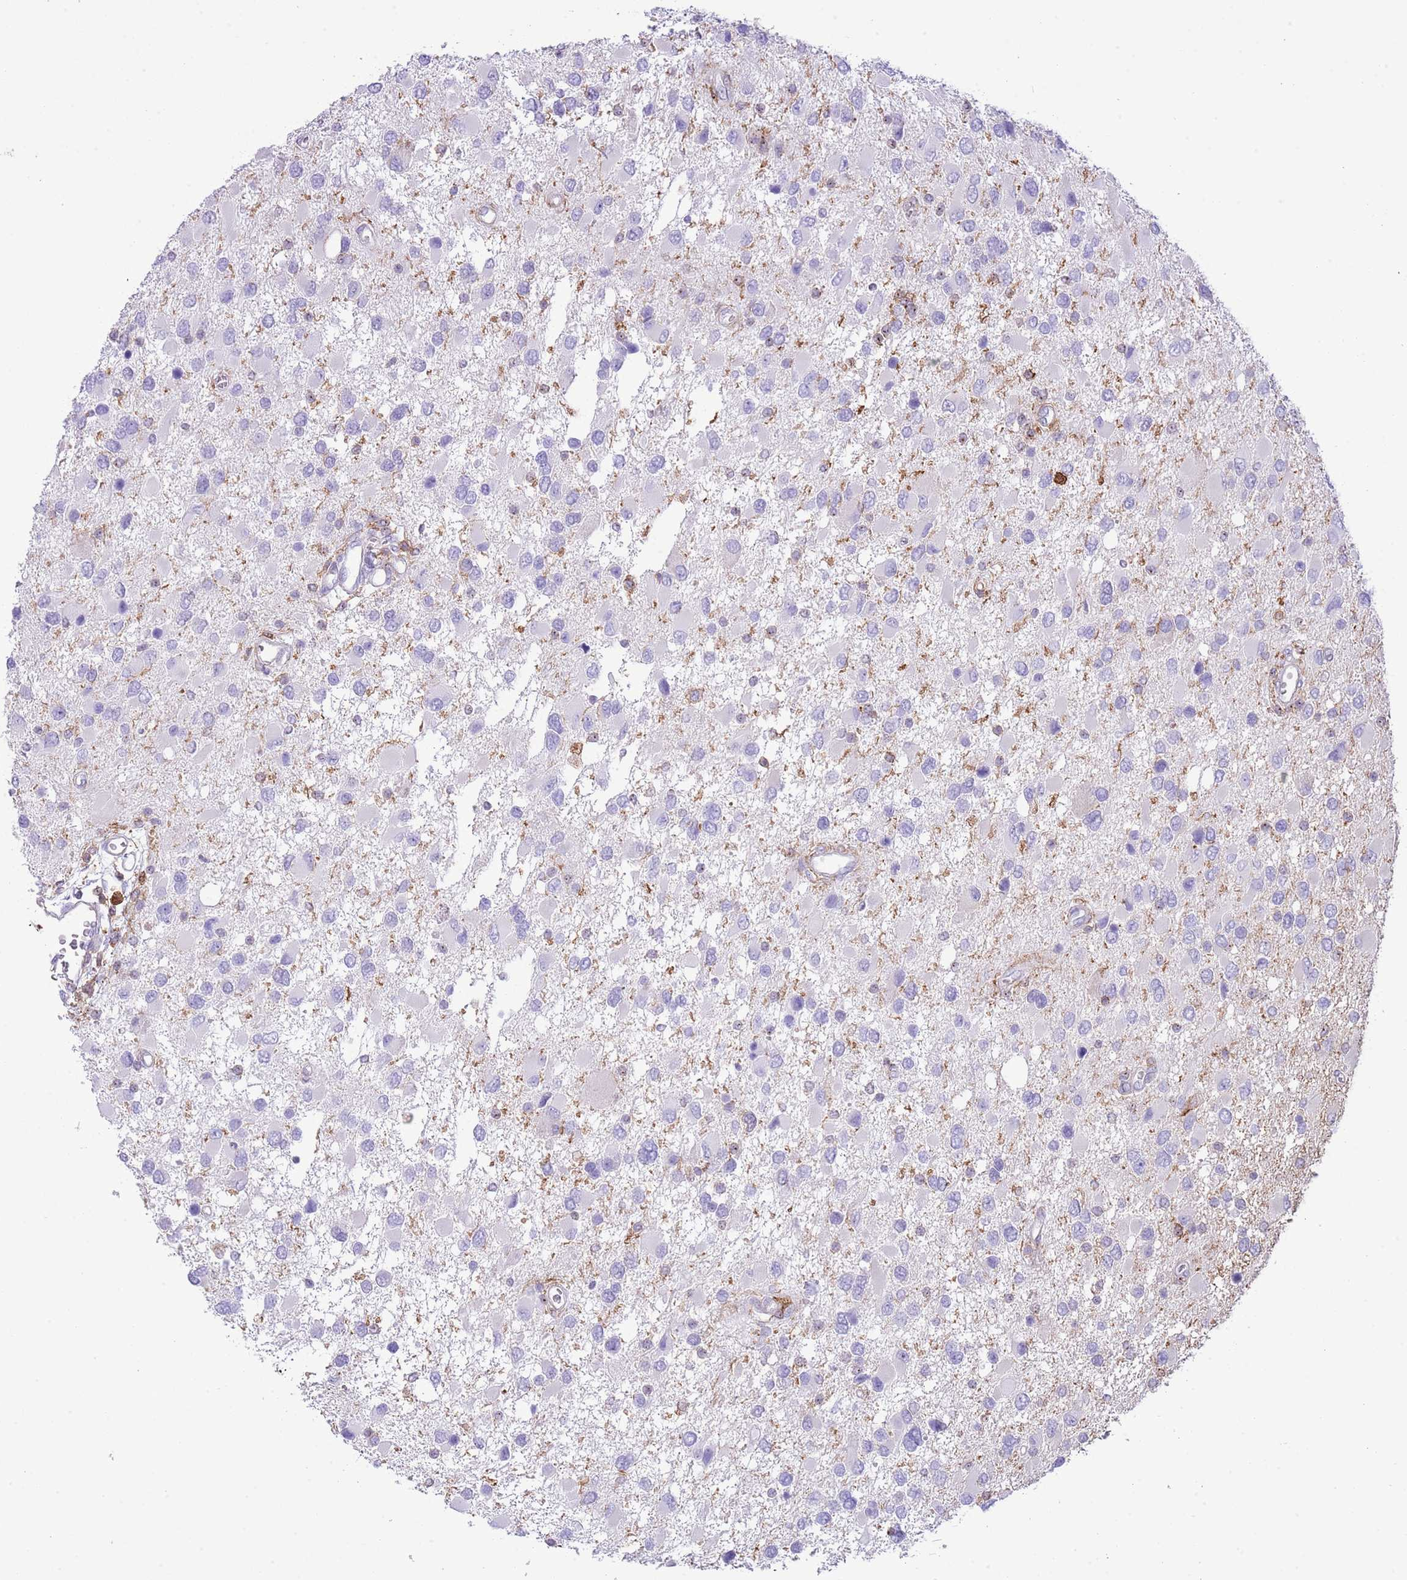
{"staining": {"intensity": "negative", "quantity": "none", "location": "none"}, "tissue": "glioma", "cell_type": "Tumor cells", "image_type": "cancer", "snomed": [{"axis": "morphology", "description": "Glioma, malignant, High grade"}, {"axis": "topography", "description": "Brain"}], "caption": "IHC micrograph of neoplastic tissue: human malignant glioma (high-grade) stained with DAB displays no significant protein positivity in tumor cells.", "gene": "EFHD2", "patient": {"sex": "male", "age": 53}}